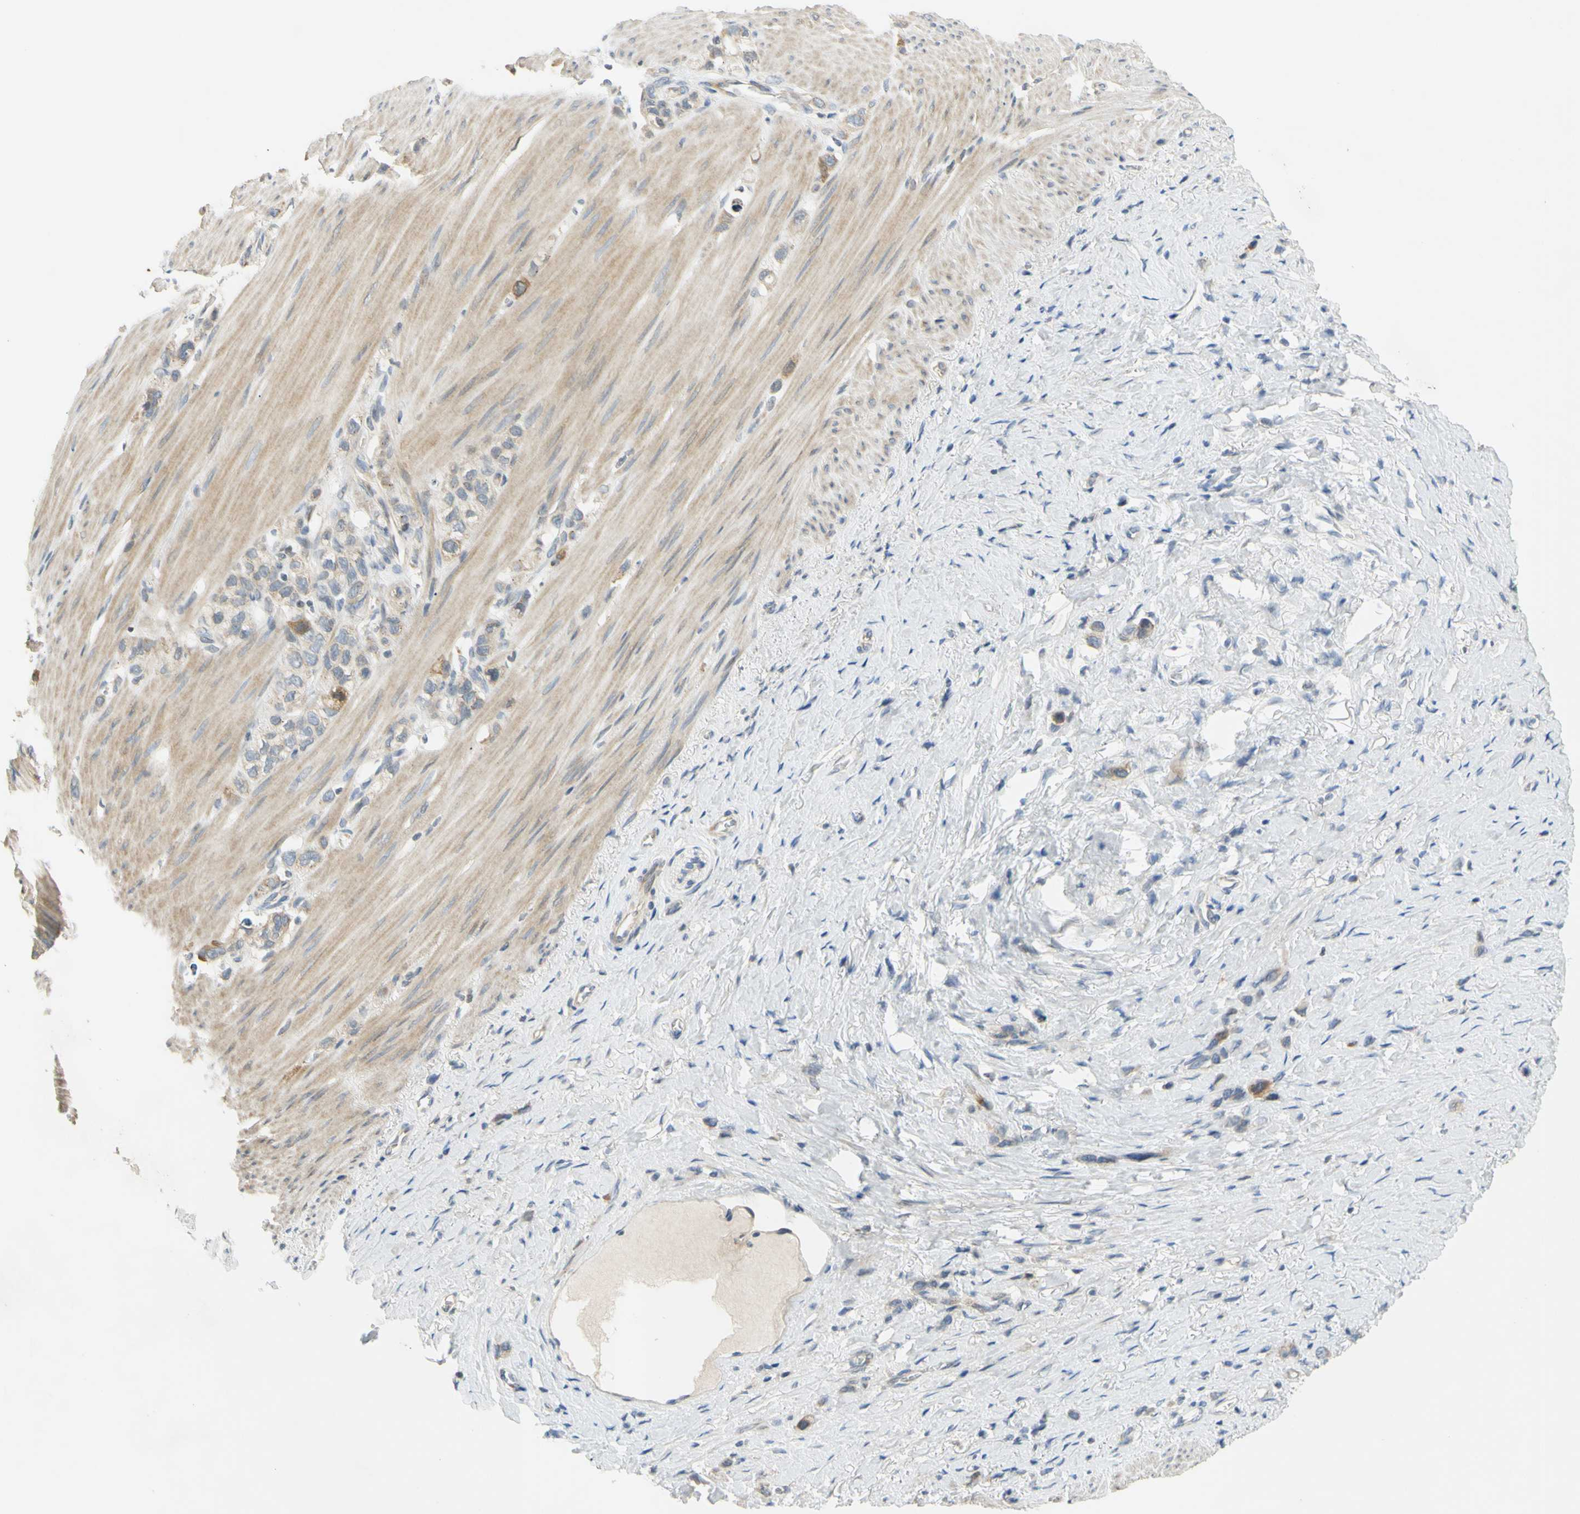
{"staining": {"intensity": "weak", "quantity": "25%-75%", "location": "cytoplasmic/membranous"}, "tissue": "stomach cancer", "cell_type": "Tumor cells", "image_type": "cancer", "snomed": [{"axis": "morphology", "description": "Normal tissue, NOS"}, {"axis": "morphology", "description": "Adenocarcinoma, NOS"}, {"axis": "morphology", "description": "Adenocarcinoma, High grade"}, {"axis": "topography", "description": "Stomach, upper"}, {"axis": "topography", "description": "Stomach"}], "caption": "An image of human adenocarcinoma (stomach) stained for a protein shows weak cytoplasmic/membranous brown staining in tumor cells. (DAB = brown stain, brightfield microscopy at high magnification).", "gene": "CCNB2", "patient": {"sex": "female", "age": 65}}